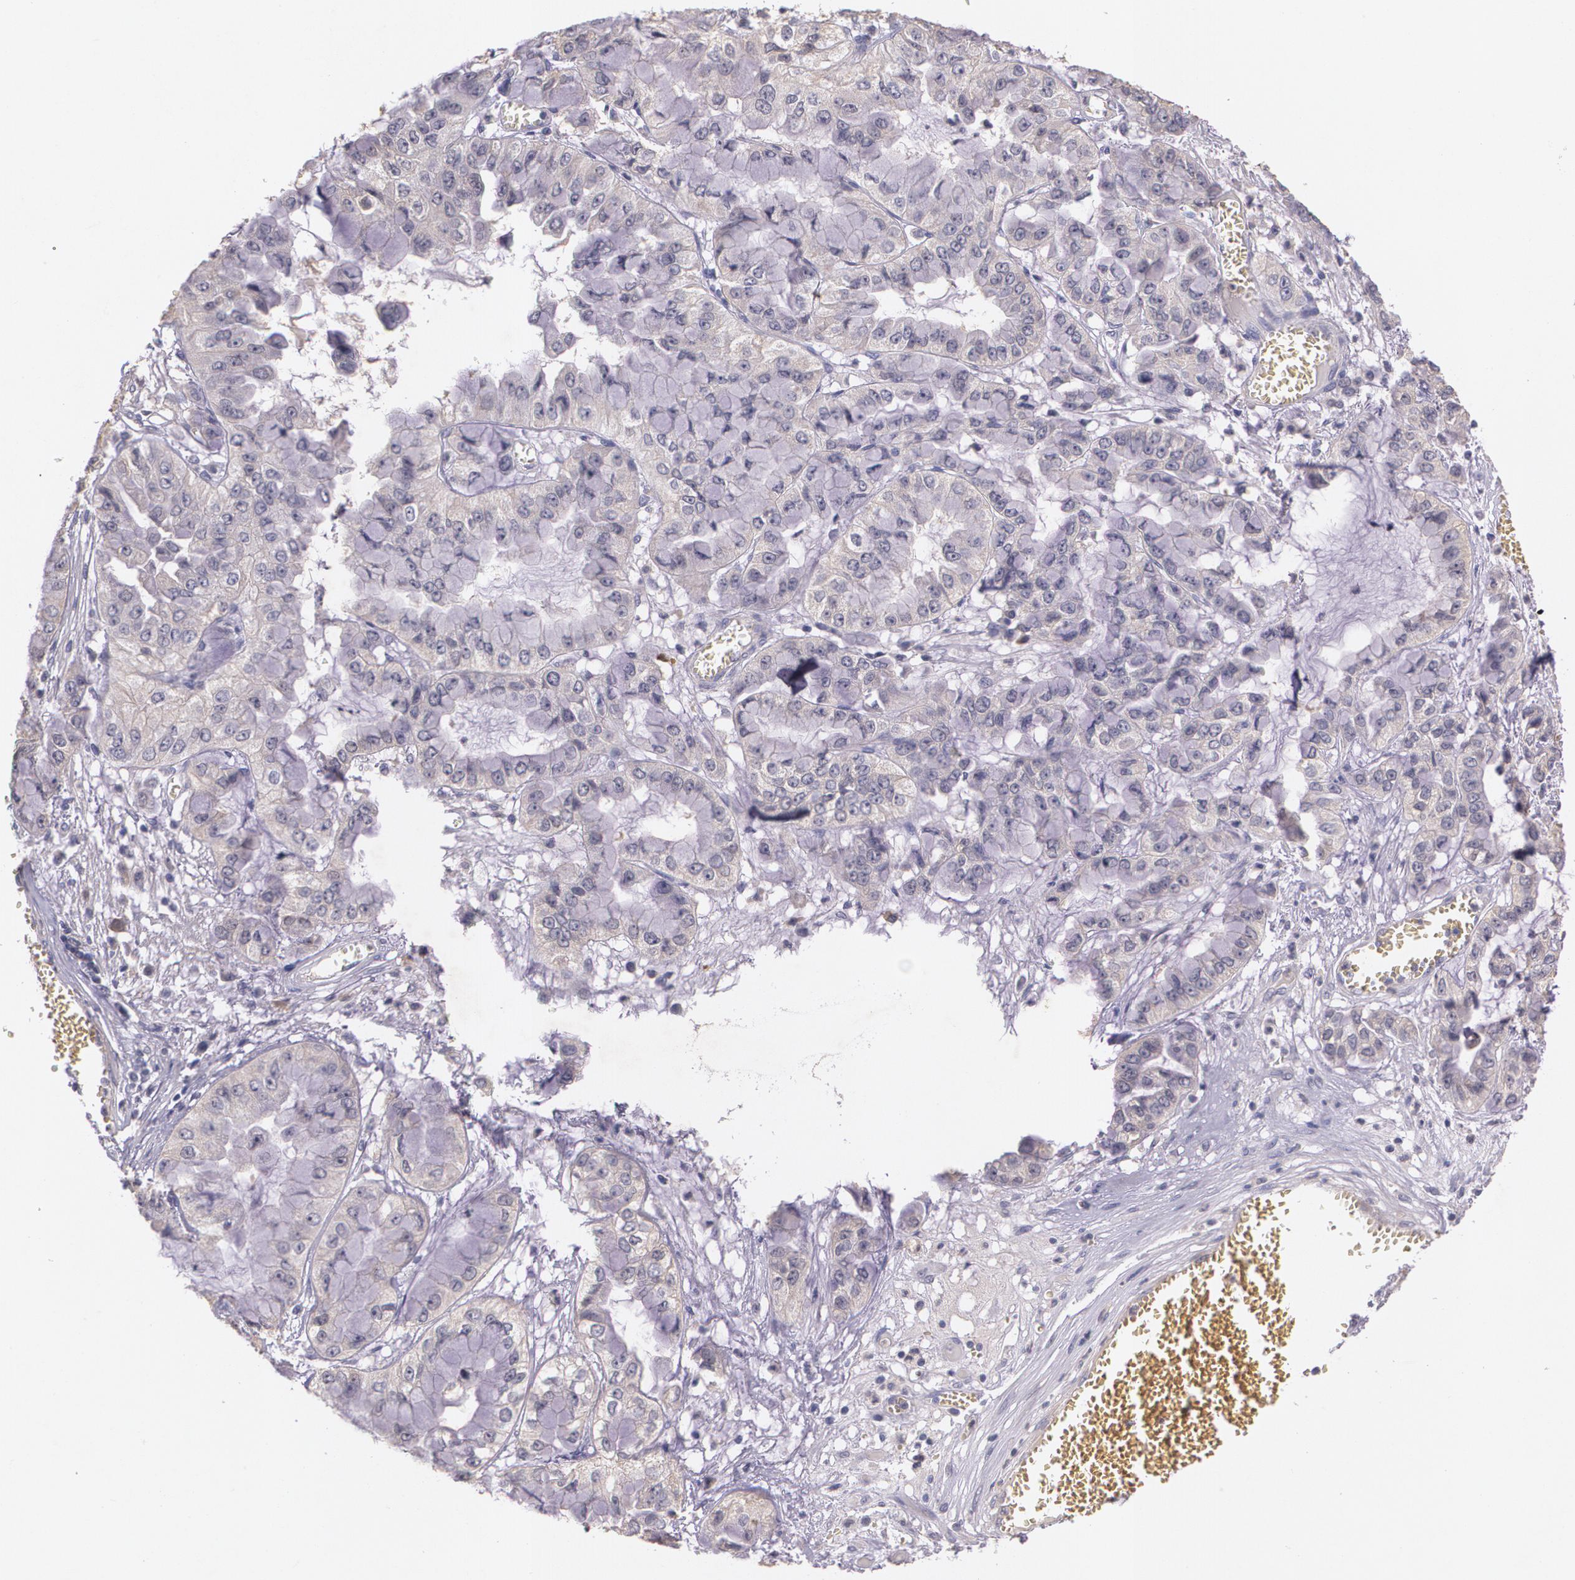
{"staining": {"intensity": "weak", "quantity": "25%-75%", "location": "cytoplasmic/membranous"}, "tissue": "liver cancer", "cell_type": "Tumor cells", "image_type": "cancer", "snomed": [{"axis": "morphology", "description": "Cholangiocarcinoma"}, {"axis": "topography", "description": "Liver"}], "caption": "This photomicrograph reveals immunohistochemistry staining of liver cancer, with low weak cytoplasmic/membranous positivity in about 25%-75% of tumor cells.", "gene": "TM4SF1", "patient": {"sex": "female", "age": 79}}